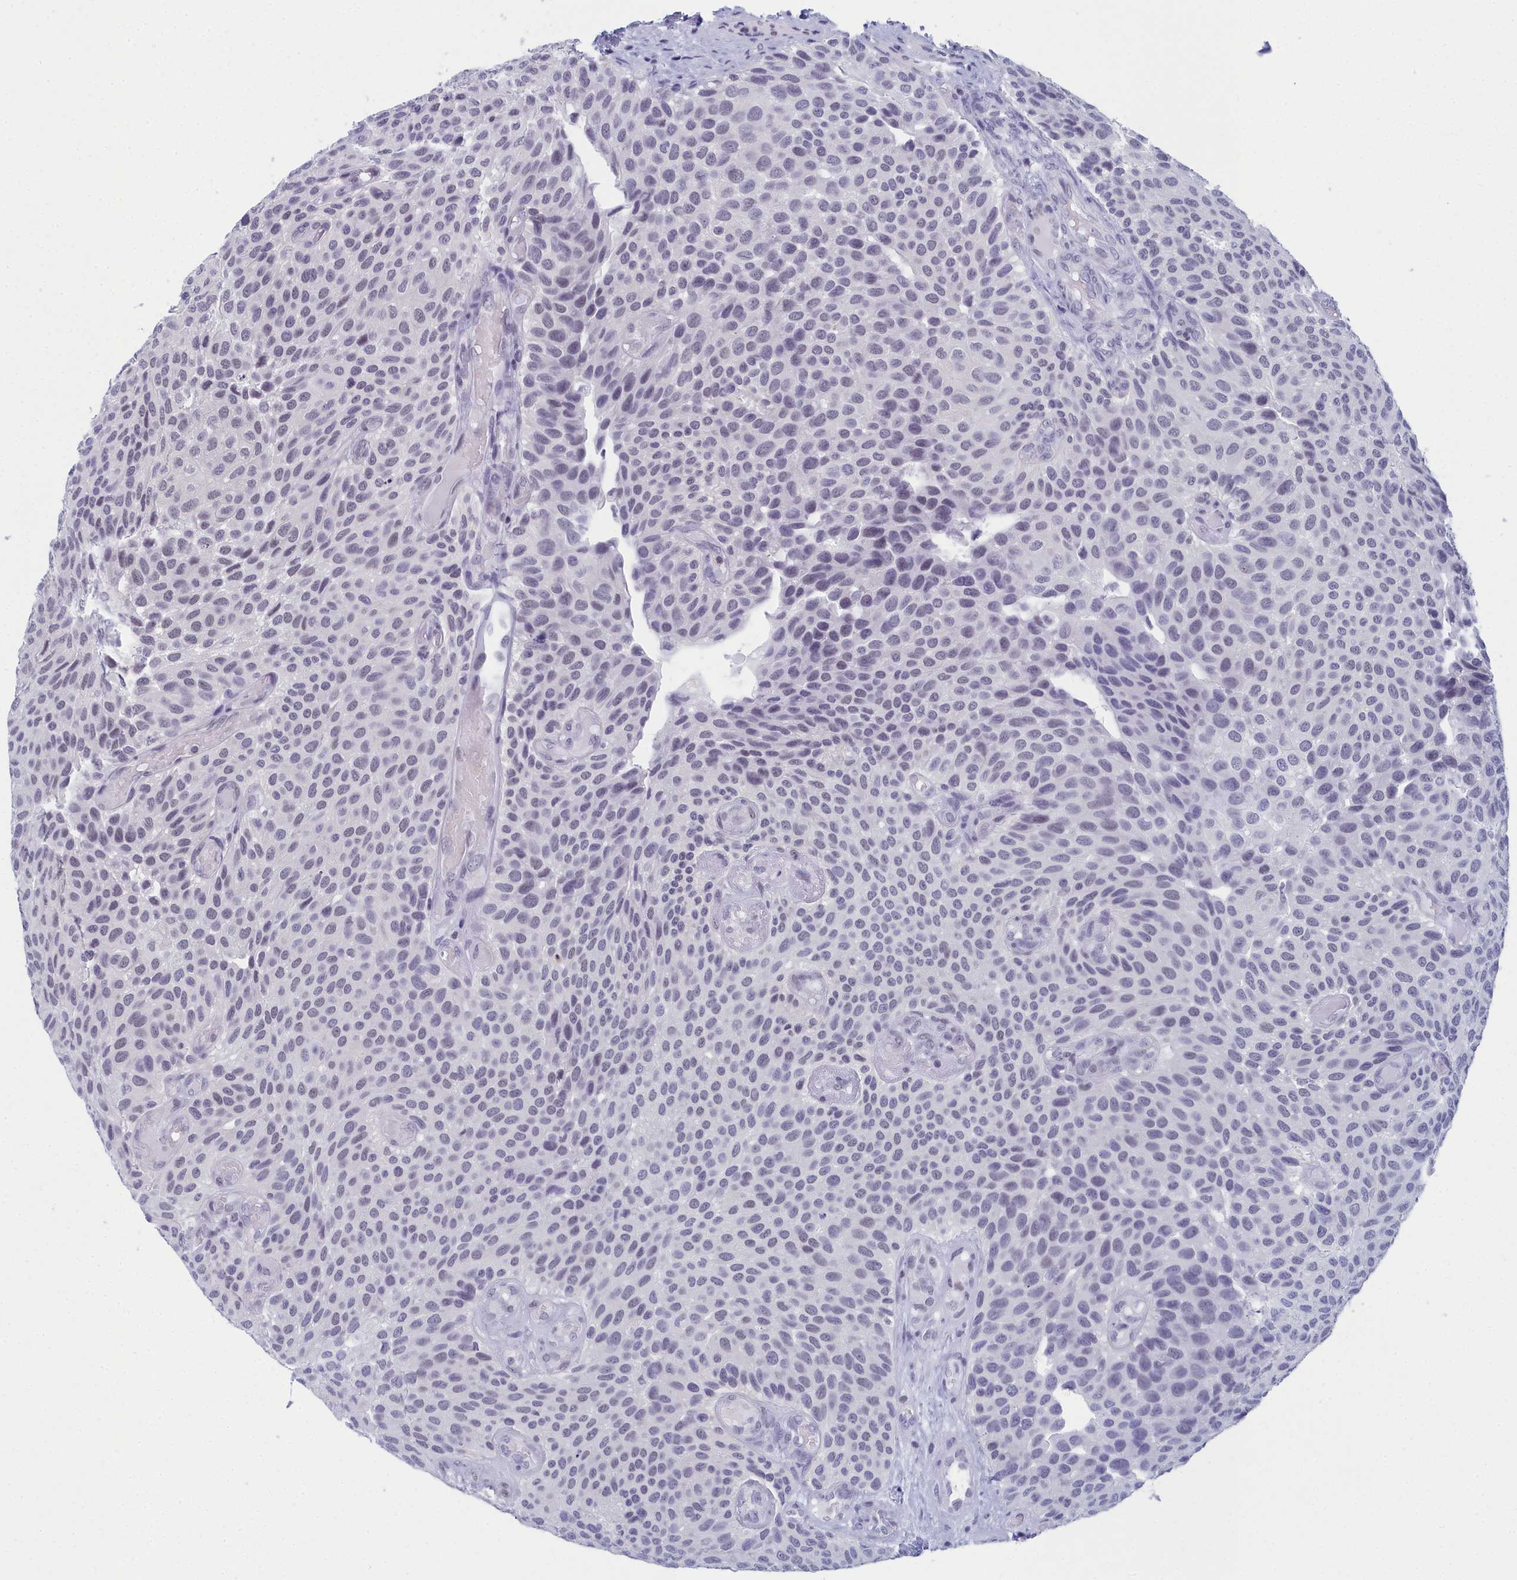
{"staining": {"intensity": "negative", "quantity": "none", "location": "none"}, "tissue": "urothelial cancer", "cell_type": "Tumor cells", "image_type": "cancer", "snomed": [{"axis": "morphology", "description": "Urothelial carcinoma, Low grade"}, {"axis": "topography", "description": "Urinary bladder"}], "caption": "A high-resolution image shows immunohistochemistry staining of urothelial carcinoma (low-grade), which shows no significant expression in tumor cells.", "gene": "CCDC97", "patient": {"sex": "male", "age": 89}}